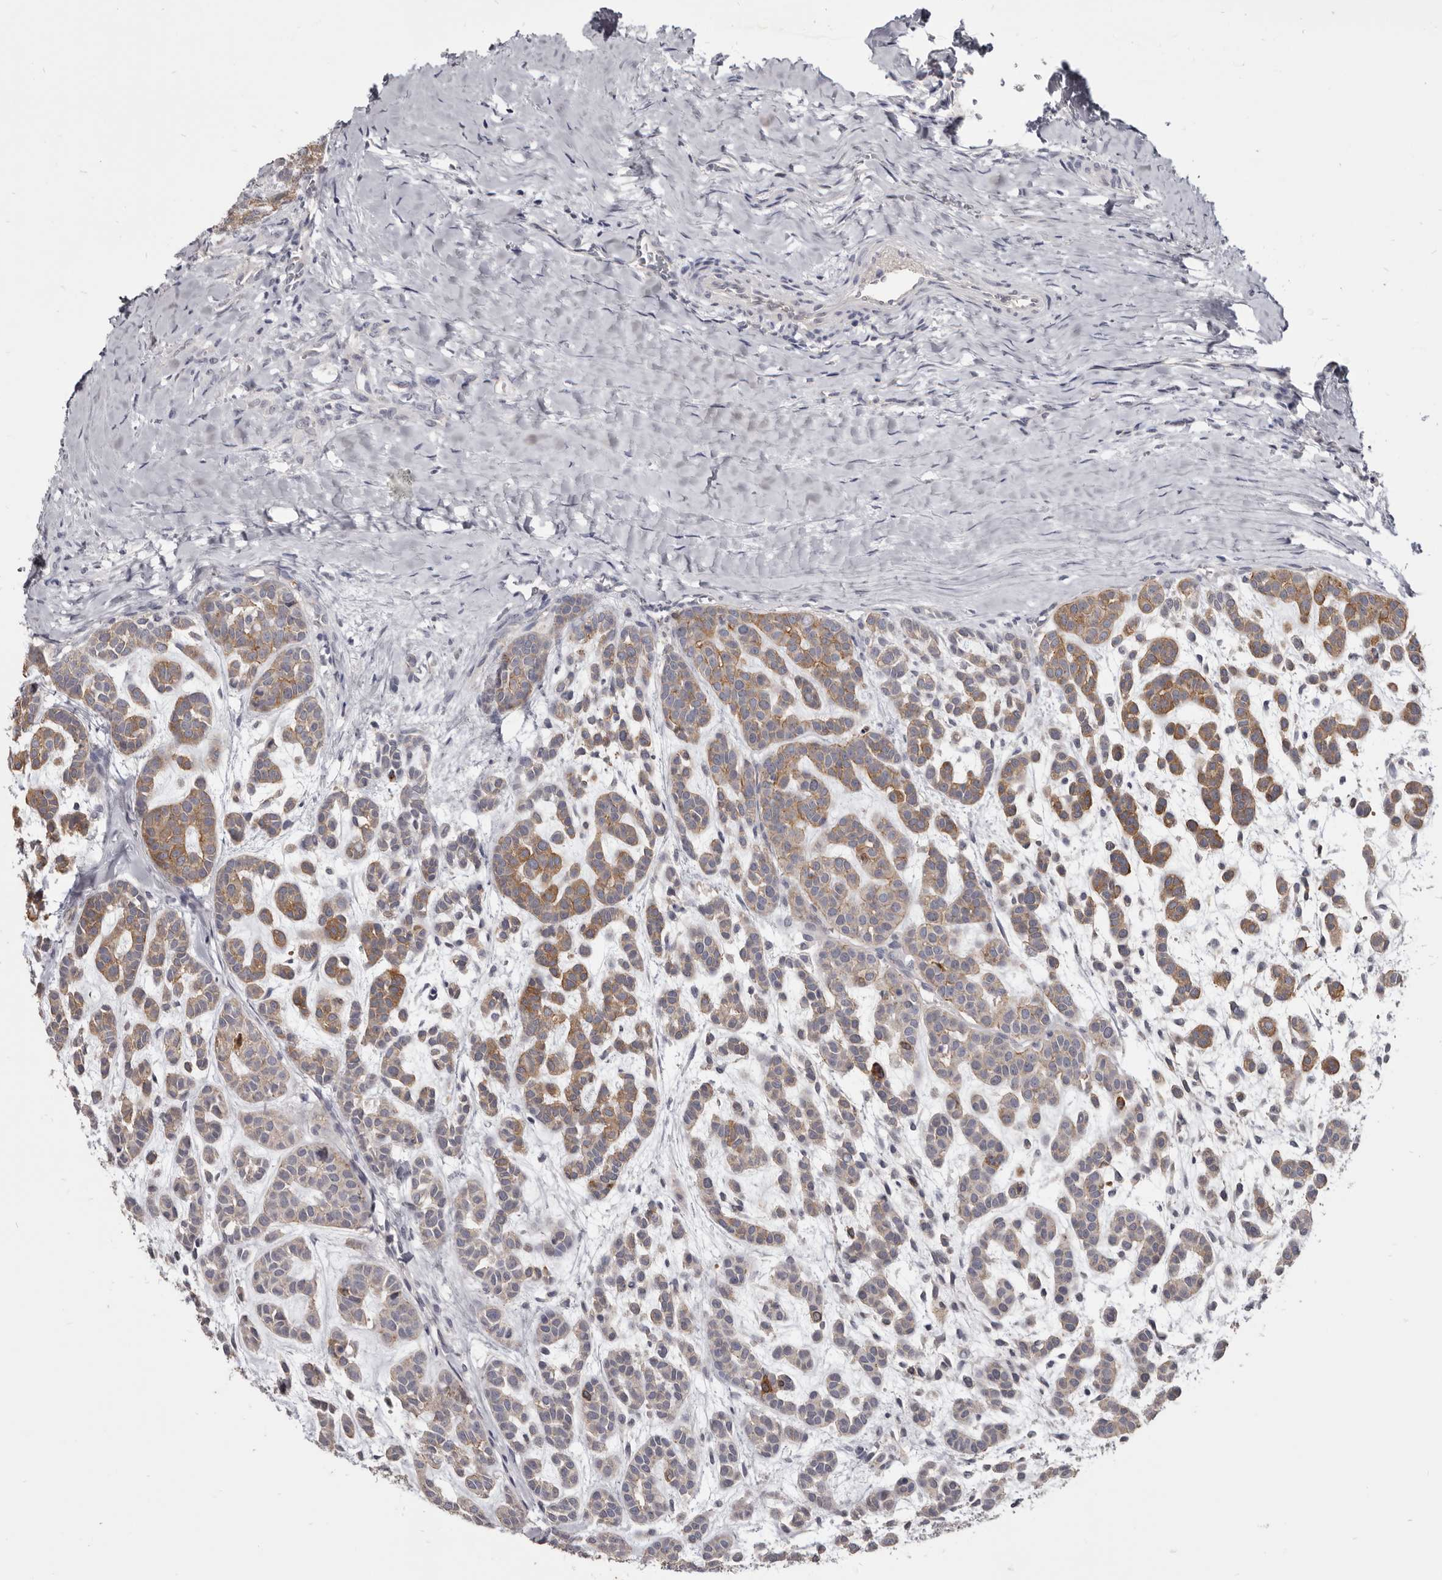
{"staining": {"intensity": "moderate", "quantity": ">75%", "location": "cytoplasmic/membranous"}, "tissue": "head and neck cancer", "cell_type": "Tumor cells", "image_type": "cancer", "snomed": [{"axis": "morphology", "description": "Adenocarcinoma, NOS"}, {"axis": "morphology", "description": "Adenoma, NOS"}, {"axis": "topography", "description": "Head-Neck"}], "caption": "Immunohistochemistry micrograph of neoplastic tissue: head and neck cancer stained using immunohistochemistry reveals medium levels of moderate protein expression localized specifically in the cytoplasmic/membranous of tumor cells, appearing as a cytoplasmic/membranous brown color.", "gene": "CGN", "patient": {"sex": "female", "age": 55}}